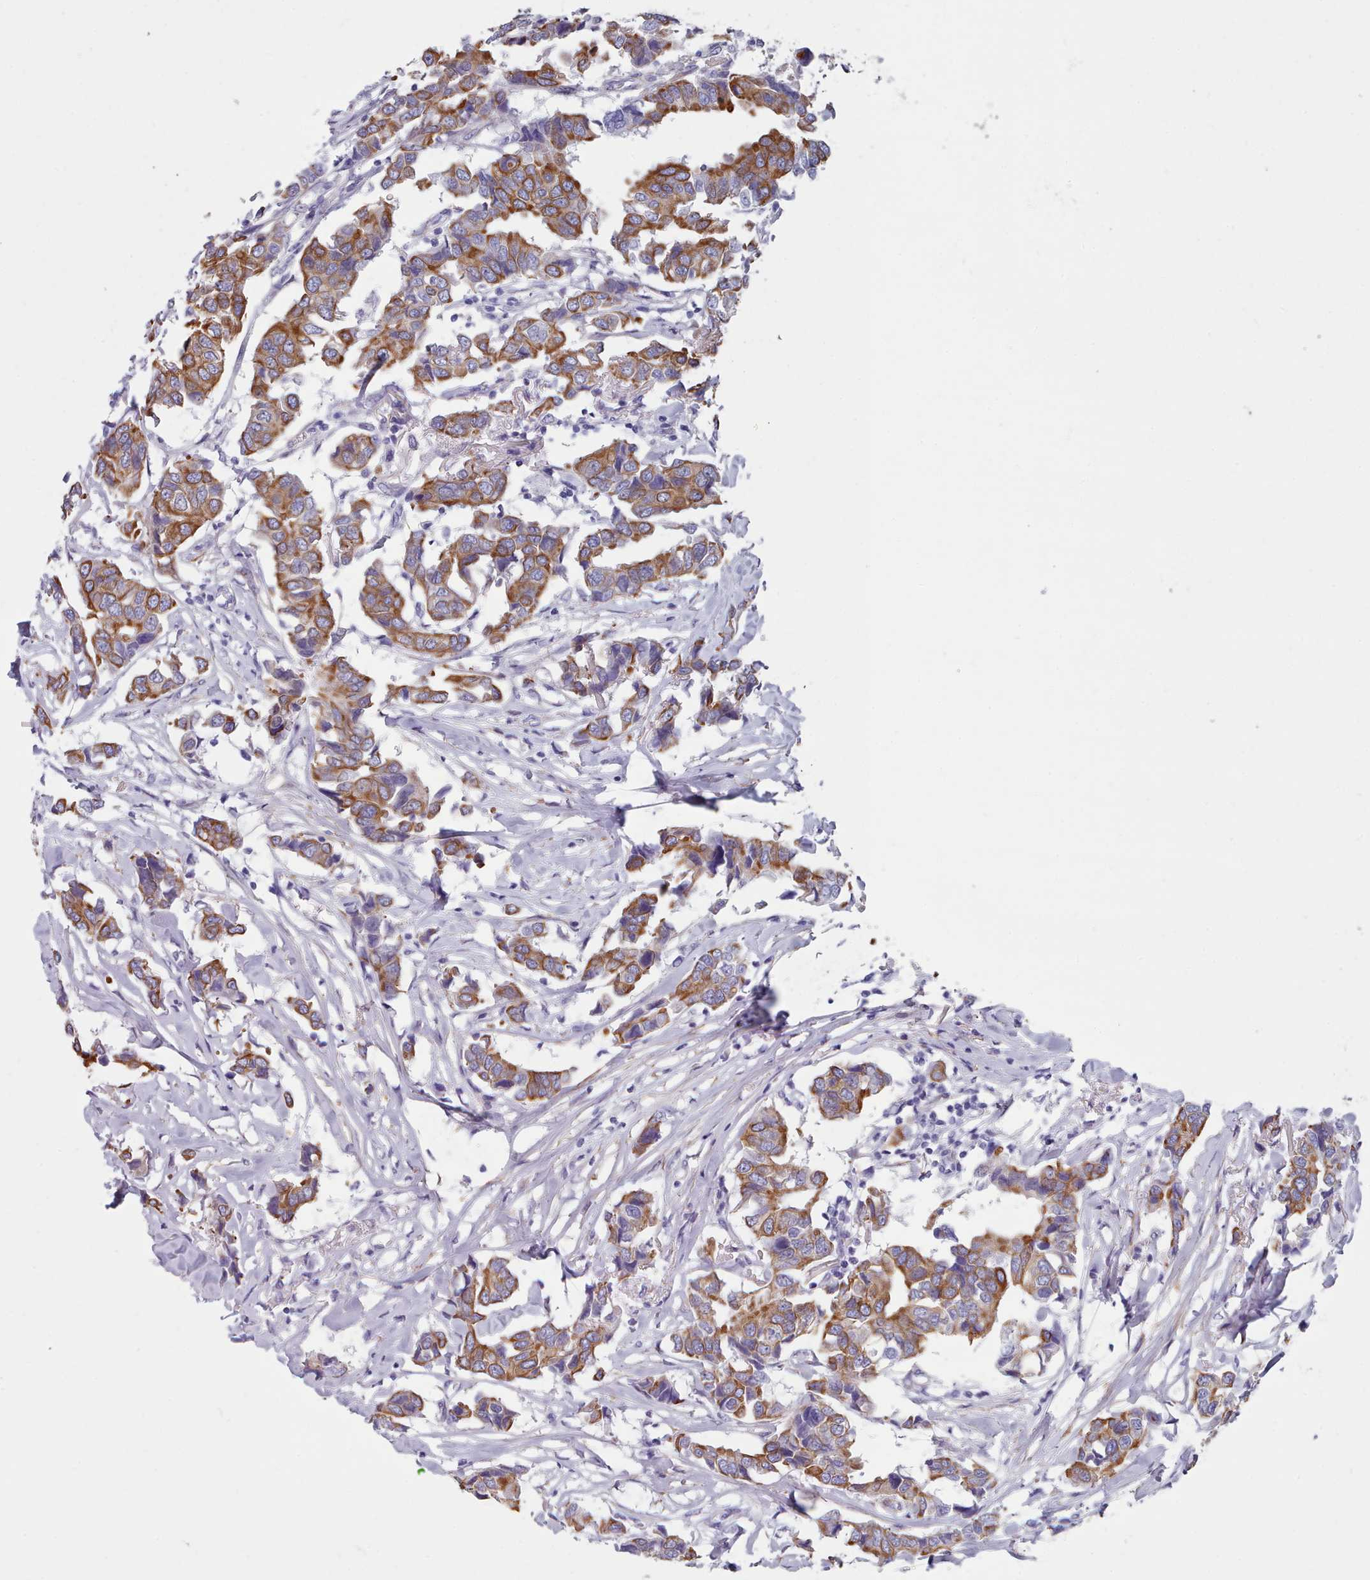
{"staining": {"intensity": "moderate", "quantity": ">75%", "location": "cytoplasmic/membranous"}, "tissue": "breast cancer", "cell_type": "Tumor cells", "image_type": "cancer", "snomed": [{"axis": "morphology", "description": "Duct carcinoma"}, {"axis": "topography", "description": "Breast"}], "caption": "Protein staining by immunohistochemistry (IHC) demonstrates moderate cytoplasmic/membranous staining in approximately >75% of tumor cells in breast cancer (infiltrating ductal carcinoma). The protein is shown in brown color, while the nuclei are stained blue.", "gene": "FPGS", "patient": {"sex": "female", "age": 80}}